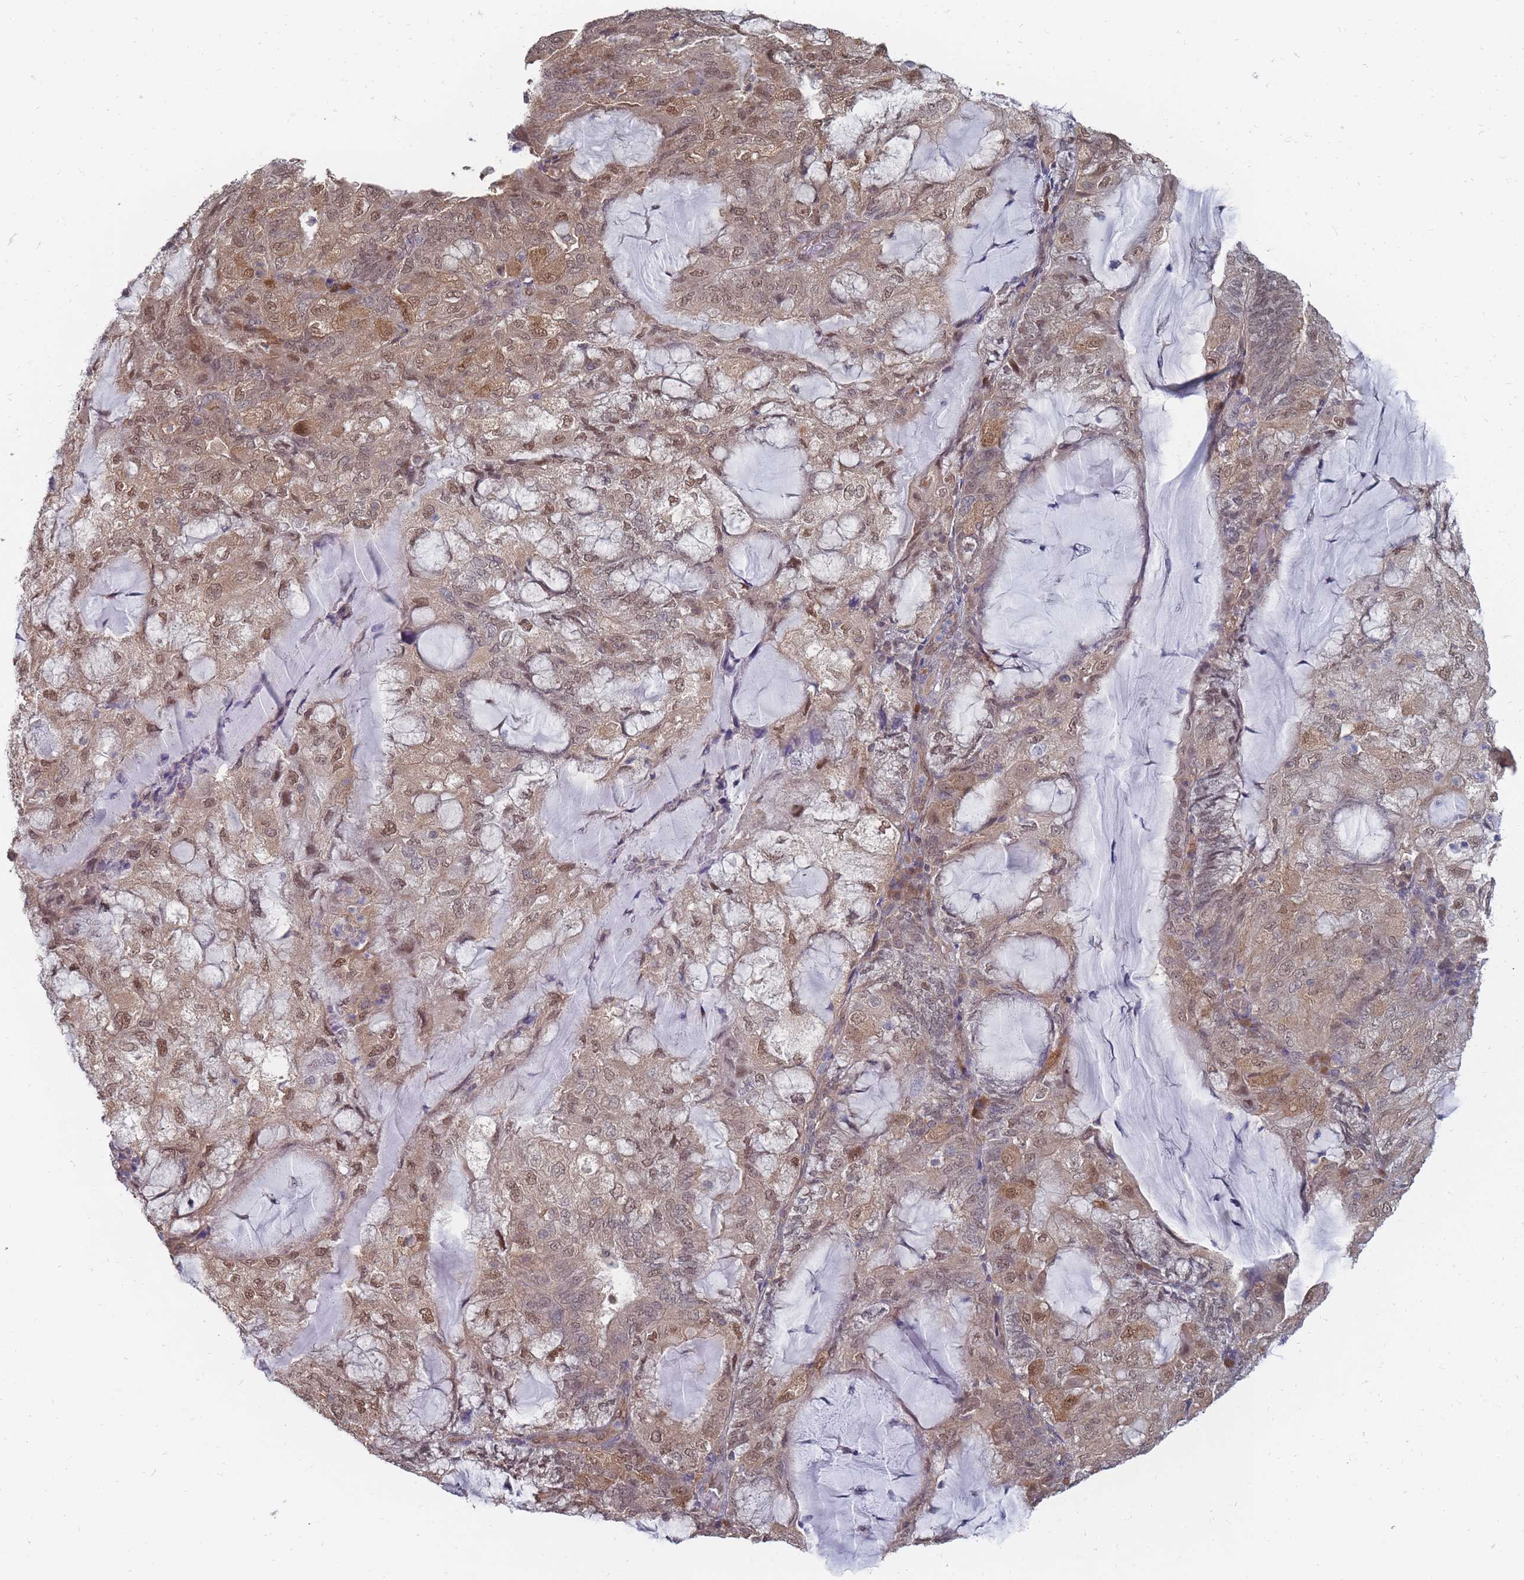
{"staining": {"intensity": "moderate", "quantity": ">75%", "location": "cytoplasmic/membranous,nuclear"}, "tissue": "endometrial cancer", "cell_type": "Tumor cells", "image_type": "cancer", "snomed": [{"axis": "morphology", "description": "Adenocarcinoma, NOS"}, {"axis": "topography", "description": "Endometrium"}], "caption": "Protein expression analysis of human adenocarcinoma (endometrial) reveals moderate cytoplasmic/membranous and nuclear positivity in approximately >75% of tumor cells.", "gene": "NKD1", "patient": {"sex": "female", "age": 81}}